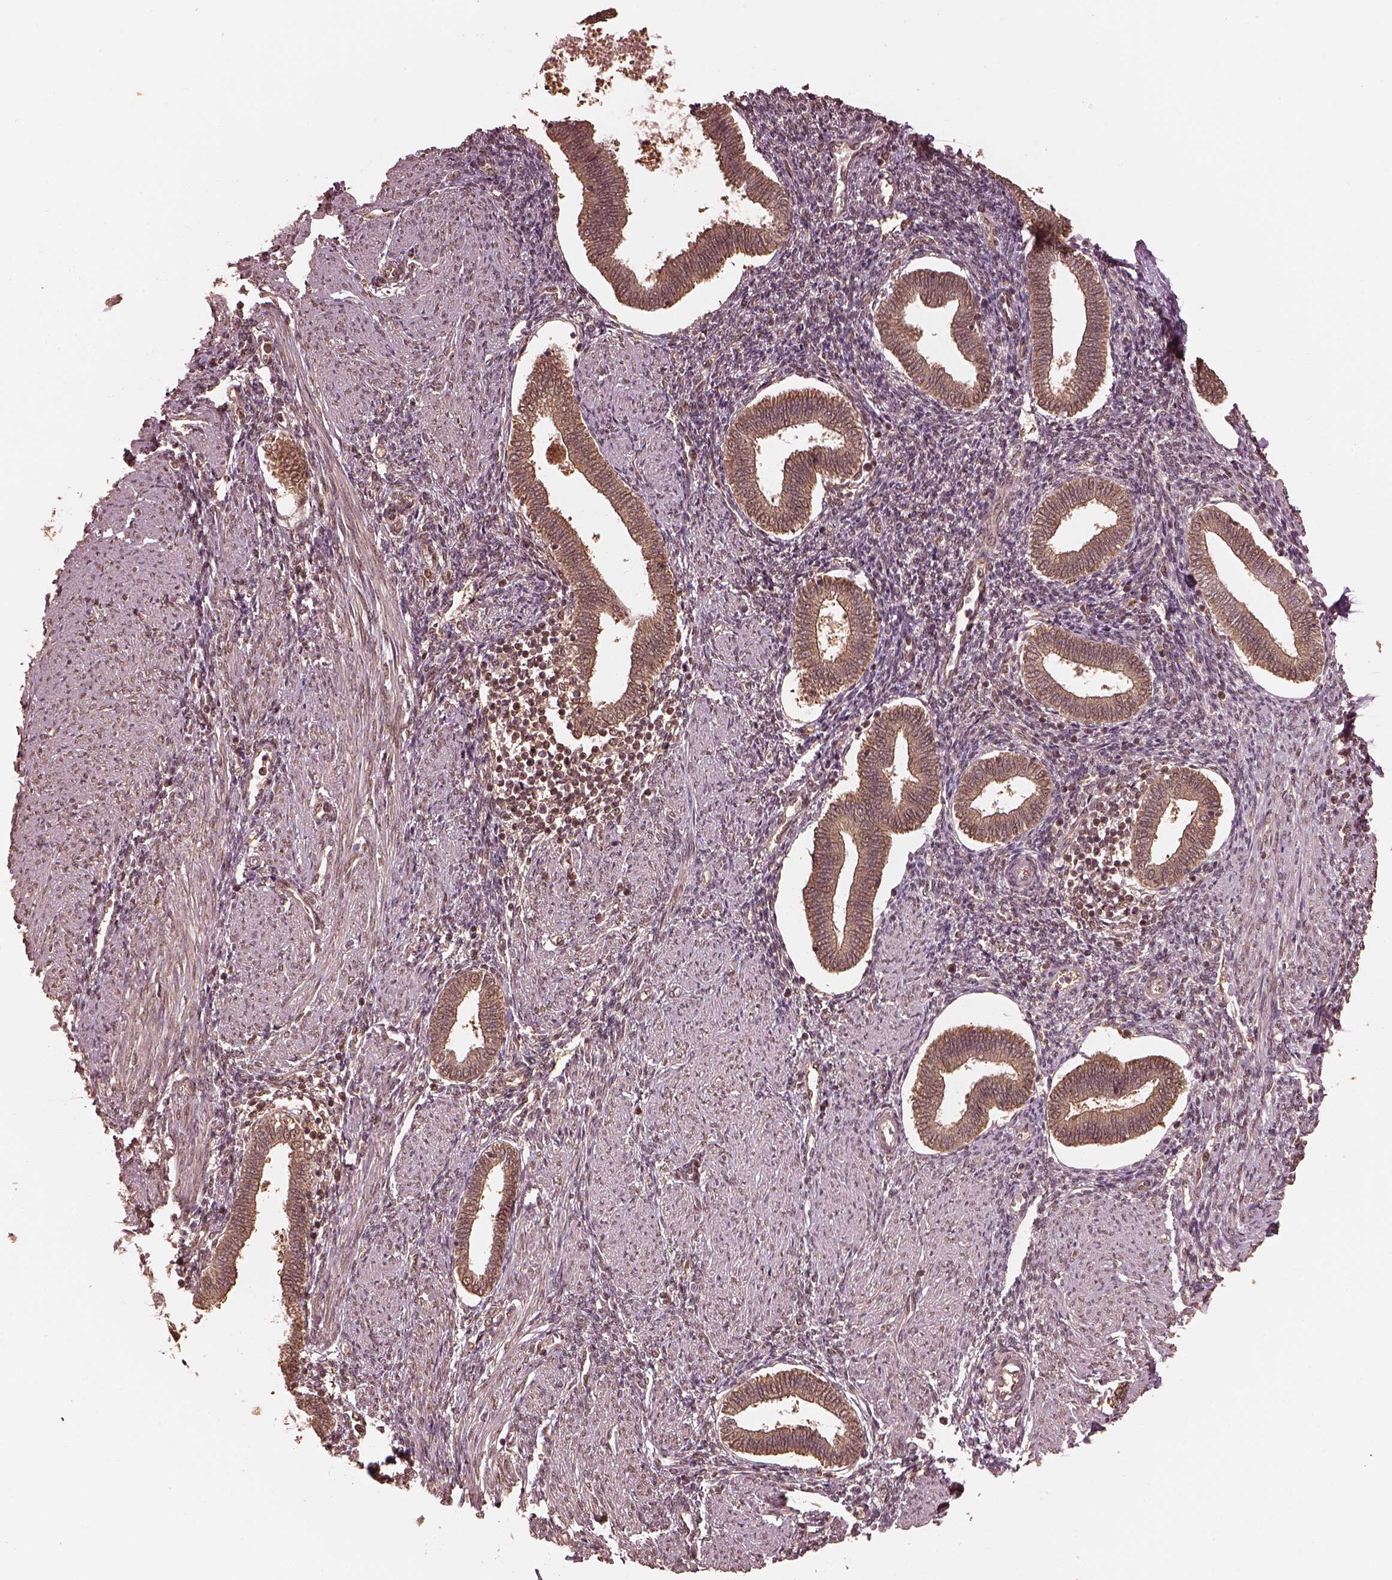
{"staining": {"intensity": "negative", "quantity": "none", "location": "none"}, "tissue": "endometrium", "cell_type": "Cells in endometrial stroma", "image_type": "normal", "snomed": [{"axis": "morphology", "description": "Normal tissue, NOS"}, {"axis": "topography", "description": "Endometrium"}], "caption": "Cells in endometrial stroma are negative for brown protein staining in normal endometrium. The staining was performed using DAB (3,3'-diaminobenzidine) to visualize the protein expression in brown, while the nuclei were stained in blue with hematoxylin (Magnification: 20x).", "gene": "PSMC5", "patient": {"sex": "female", "age": 42}}